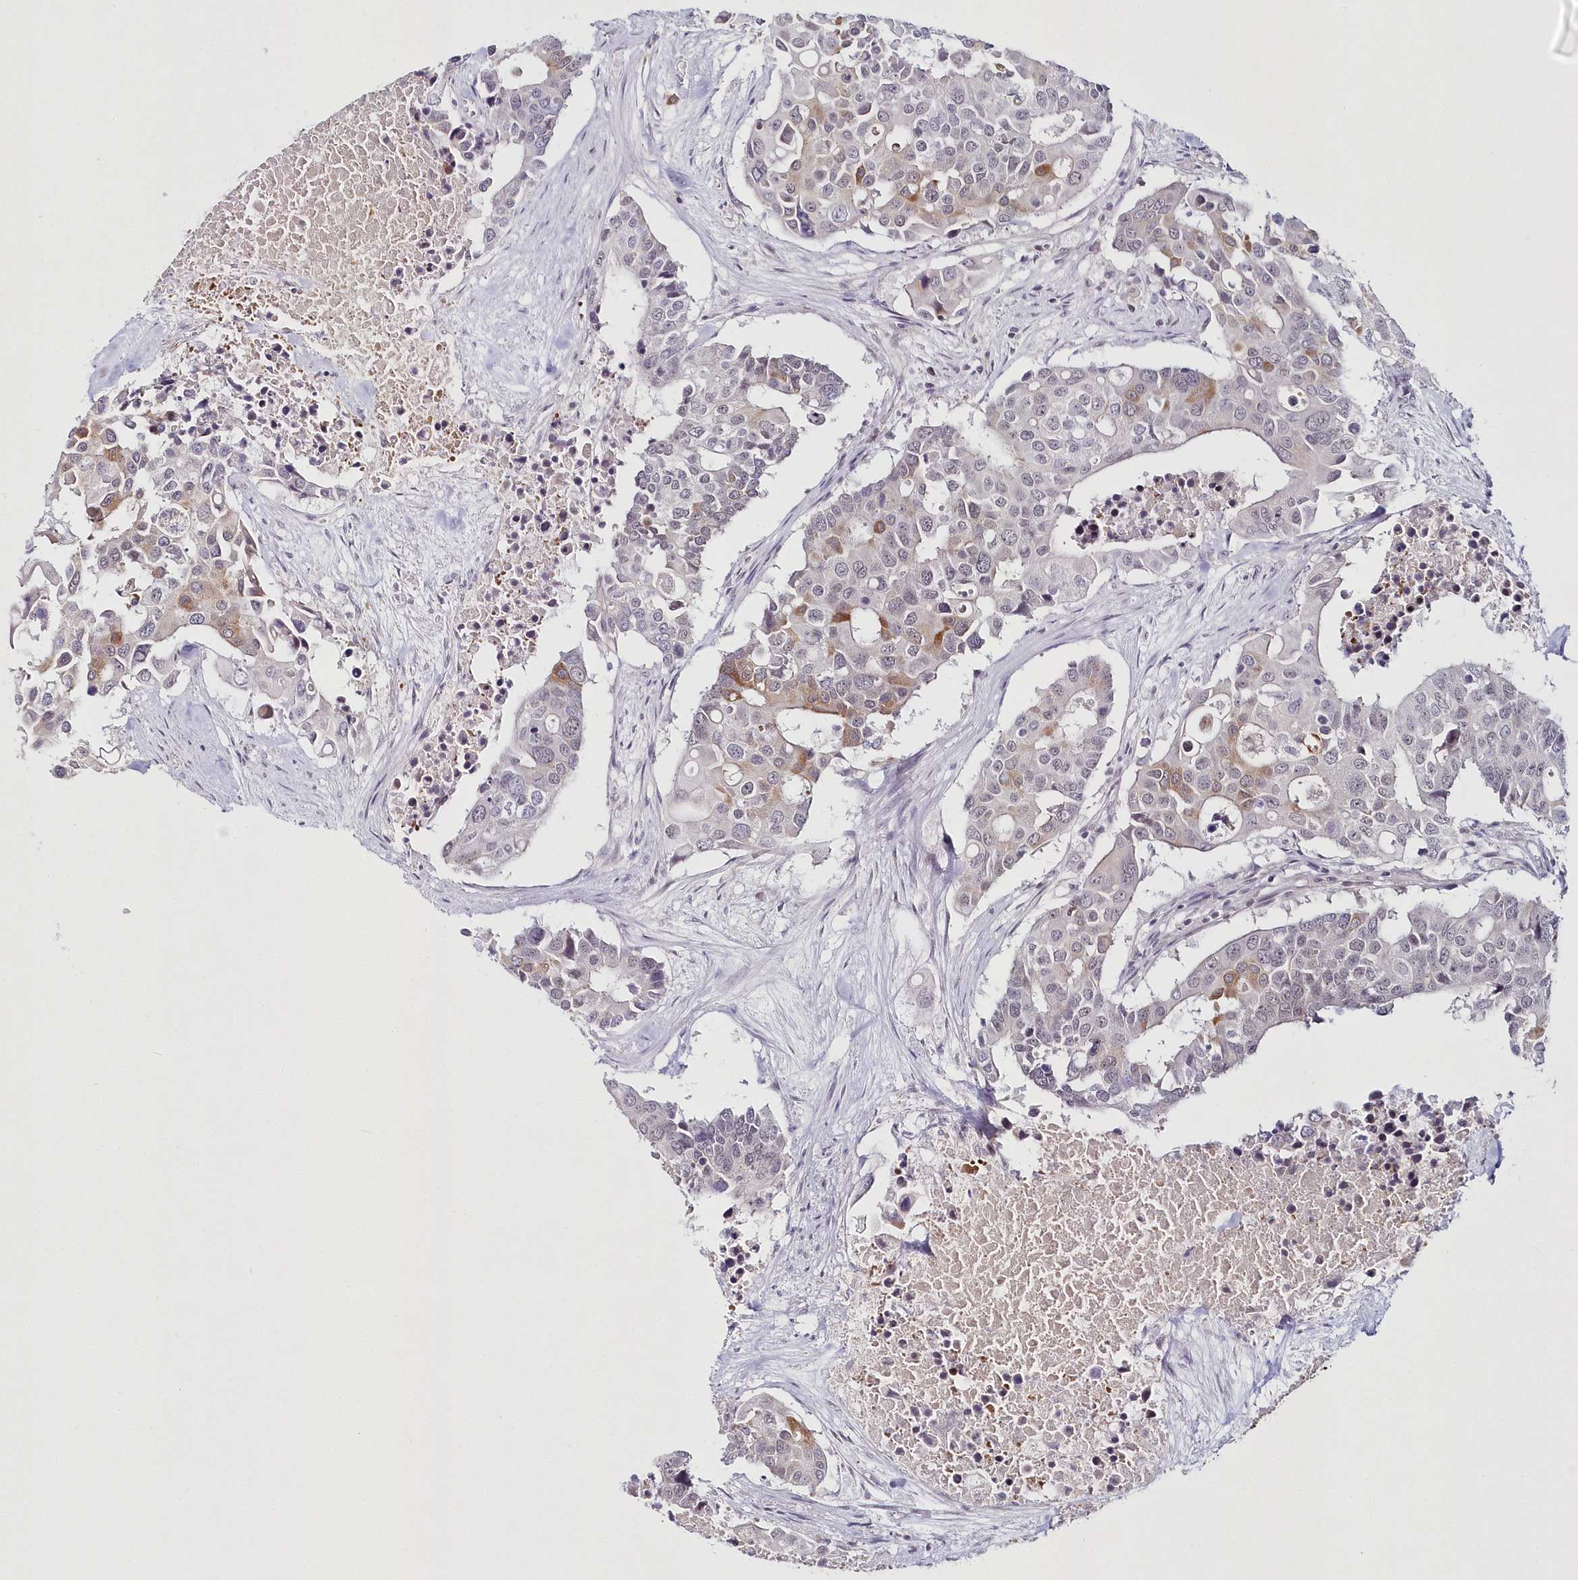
{"staining": {"intensity": "moderate", "quantity": "<25%", "location": "cytoplasmic/membranous"}, "tissue": "colorectal cancer", "cell_type": "Tumor cells", "image_type": "cancer", "snomed": [{"axis": "morphology", "description": "Adenocarcinoma, NOS"}, {"axis": "topography", "description": "Colon"}], "caption": "Protein staining of colorectal cancer tissue displays moderate cytoplasmic/membranous positivity in approximately <25% of tumor cells. The protein is shown in brown color, while the nuclei are stained blue.", "gene": "HYCC2", "patient": {"sex": "male", "age": 77}}